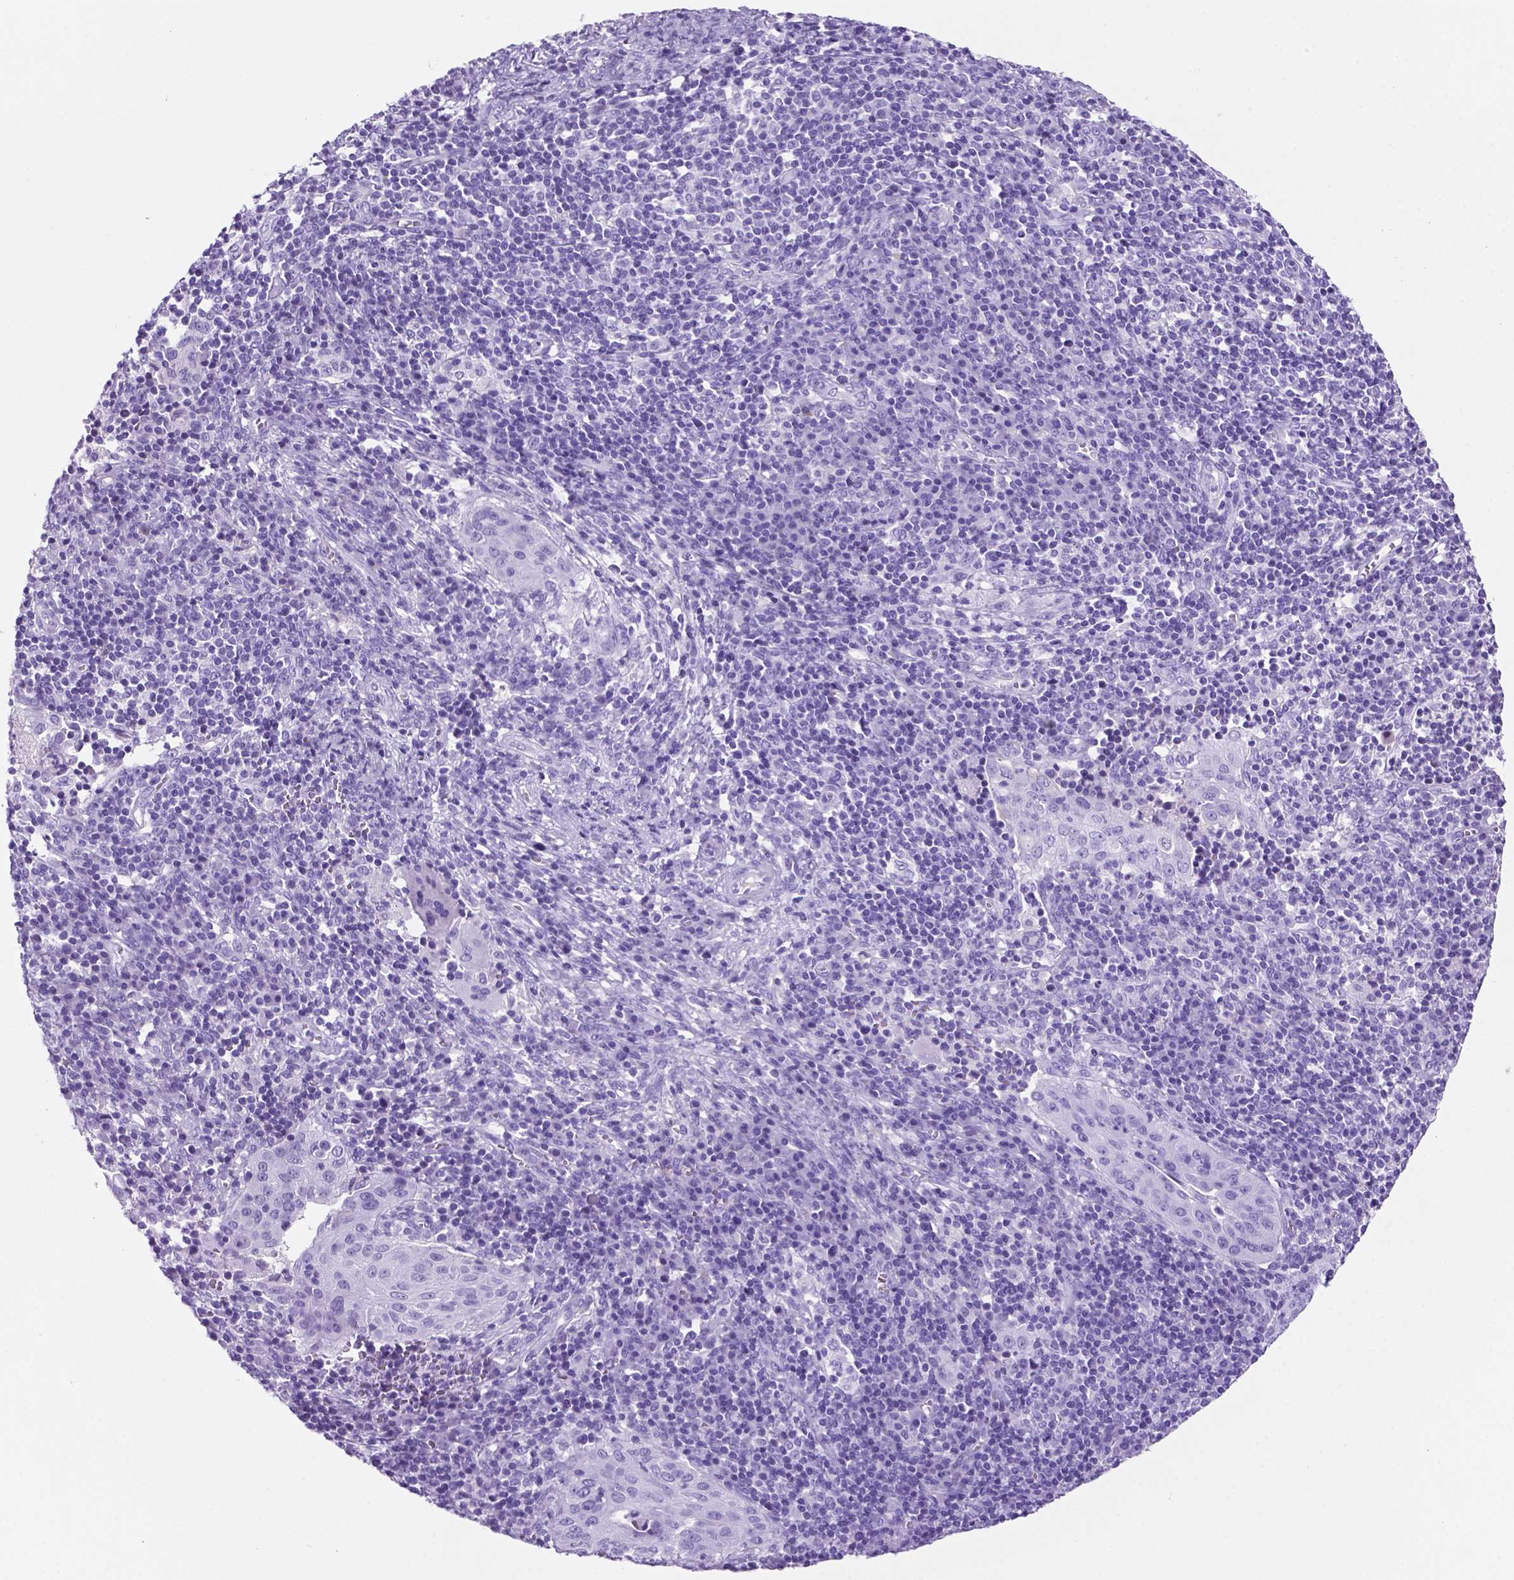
{"staining": {"intensity": "negative", "quantity": "none", "location": "none"}, "tissue": "cervical cancer", "cell_type": "Tumor cells", "image_type": "cancer", "snomed": [{"axis": "morphology", "description": "Squamous cell carcinoma, NOS"}, {"axis": "topography", "description": "Cervix"}], "caption": "Immunohistochemistry of cervical cancer reveals no positivity in tumor cells.", "gene": "C17orf107", "patient": {"sex": "female", "age": 39}}